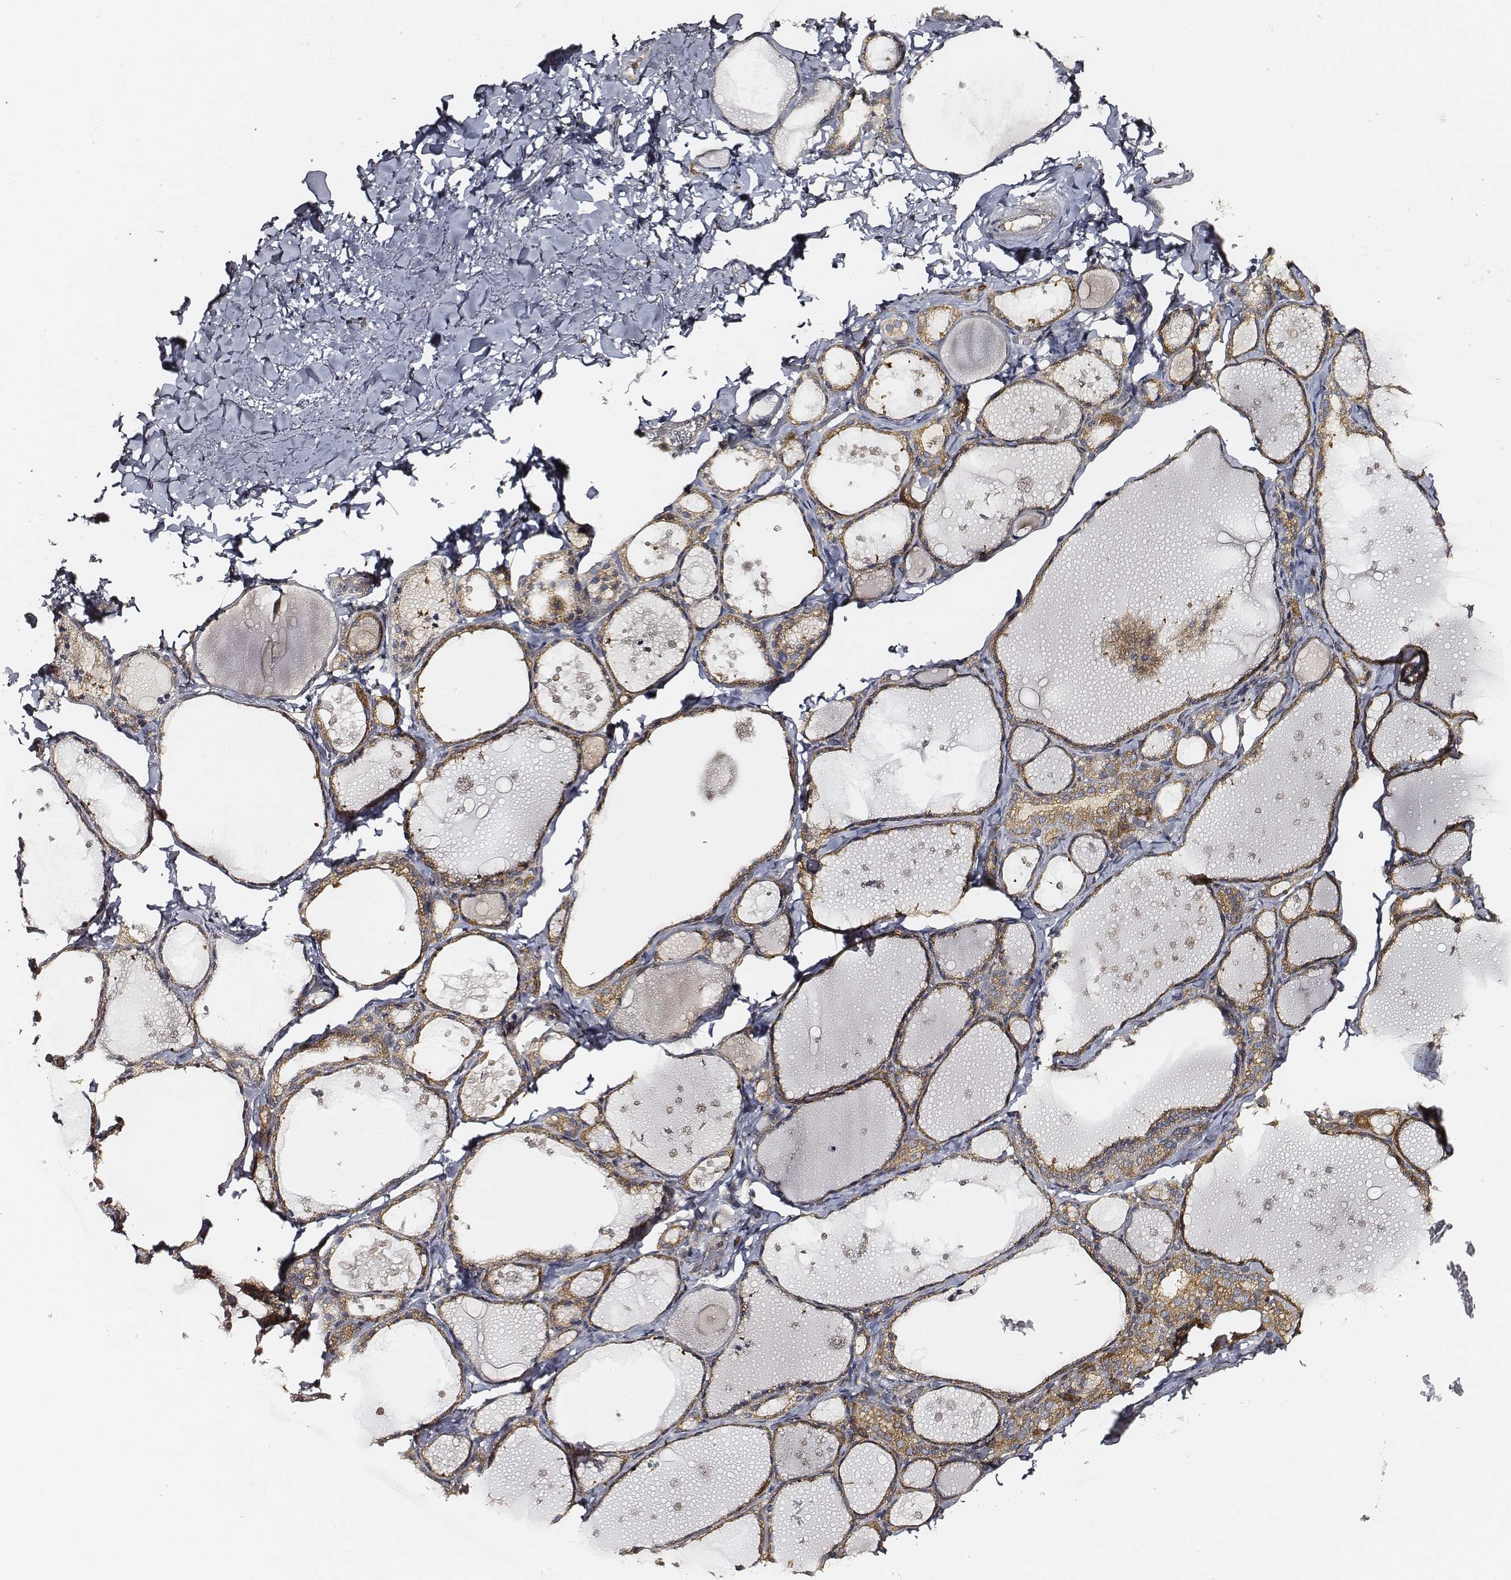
{"staining": {"intensity": "moderate", "quantity": ">75%", "location": "cytoplasmic/membranous"}, "tissue": "thyroid gland", "cell_type": "Glandular cells", "image_type": "normal", "snomed": [{"axis": "morphology", "description": "Normal tissue, NOS"}, {"axis": "topography", "description": "Thyroid gland"}], "caption": "Unremarkable thyroid gland demonstrates moderate cytoplasmic/membranous expression in approximately >75% of glandular cells, visualized by immunohistochemistry.", "gene": "CARS1", "patient": {"sex": "male", "age": 68}}